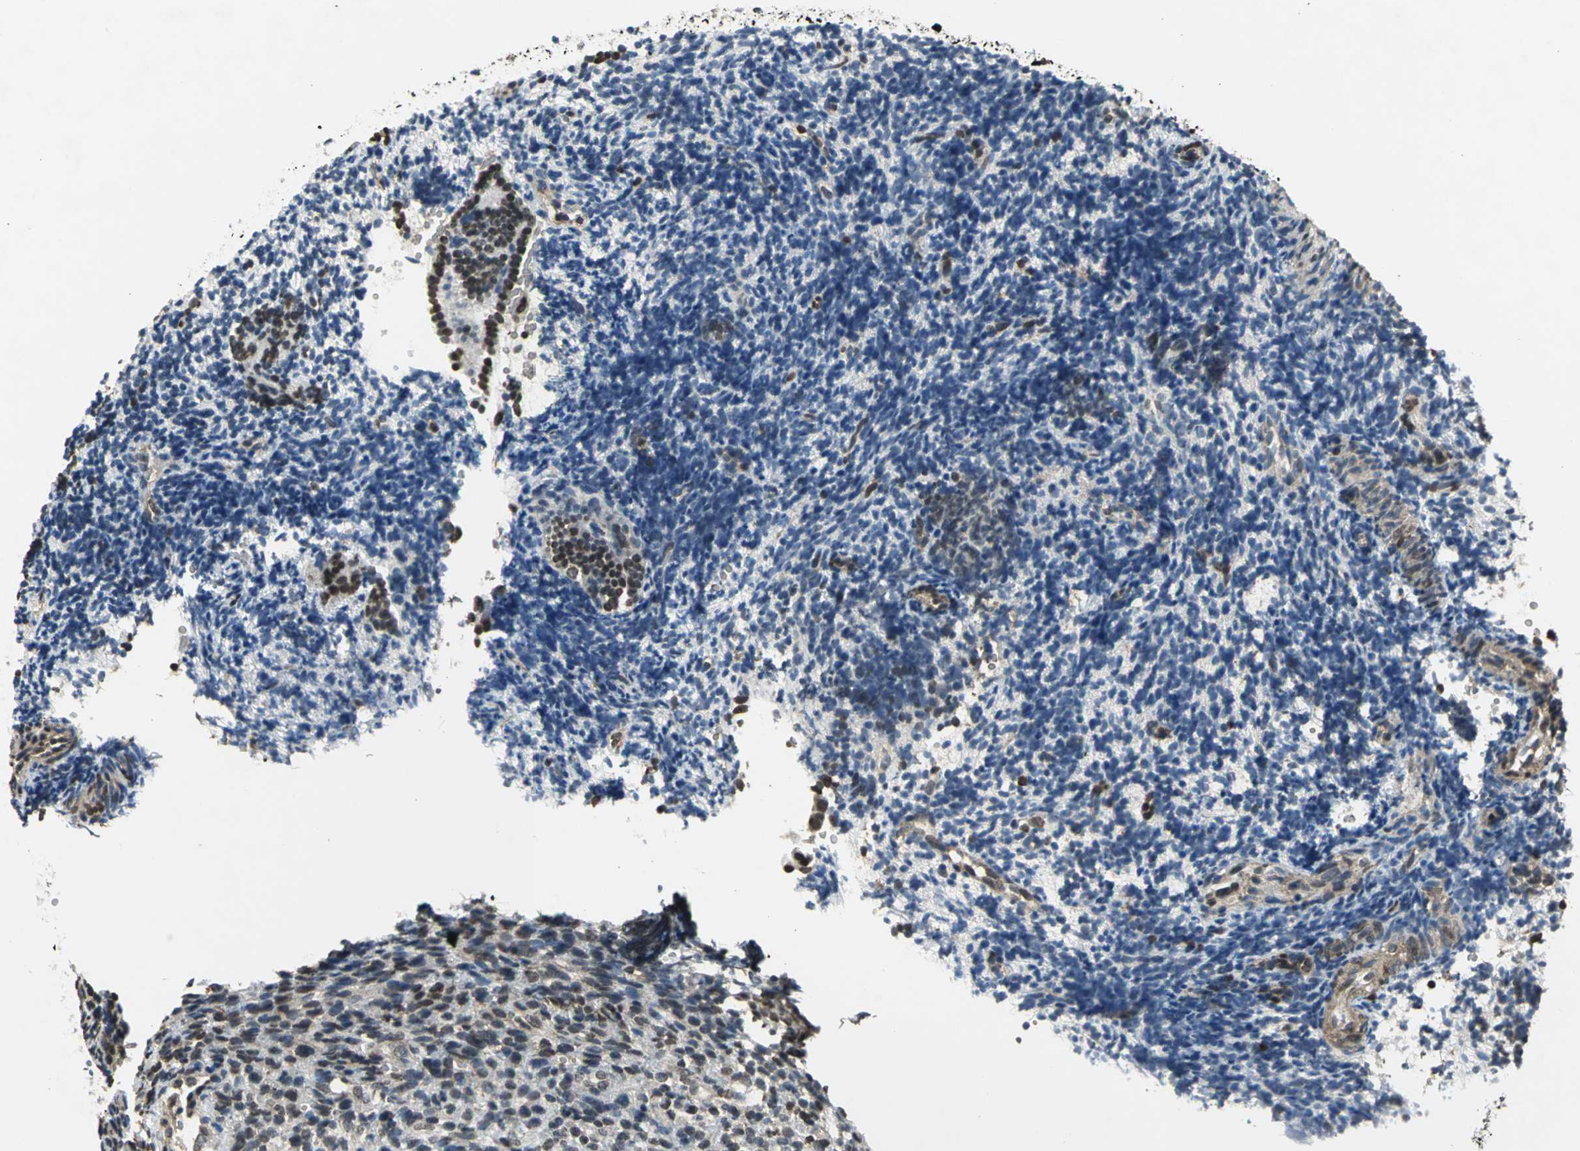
{"staining": {"intensity": "moderate", "quantity": "<25%", "location": "cytoplasmic/membranous,nuclear"}, "tissue": "endometrium", "cell_type": "Cells in endometrial stroma", "image_type": "normal", "snomed": [{"axis": "morphology", "description": "Normal tissue, NOS"}, {"axis": "topography", "description": "Uterus"}, {"axis": "topography", "description": "Endometrium"}], "caption": "Endometrium was stained to show a protein in brown. There is low levels of moderate cytoplasmic/membranous,nuclear staining in about <25% of cells in endometrial stroma.", "gene": "AHR", "patient": {"sex": "female", "age": 33}}